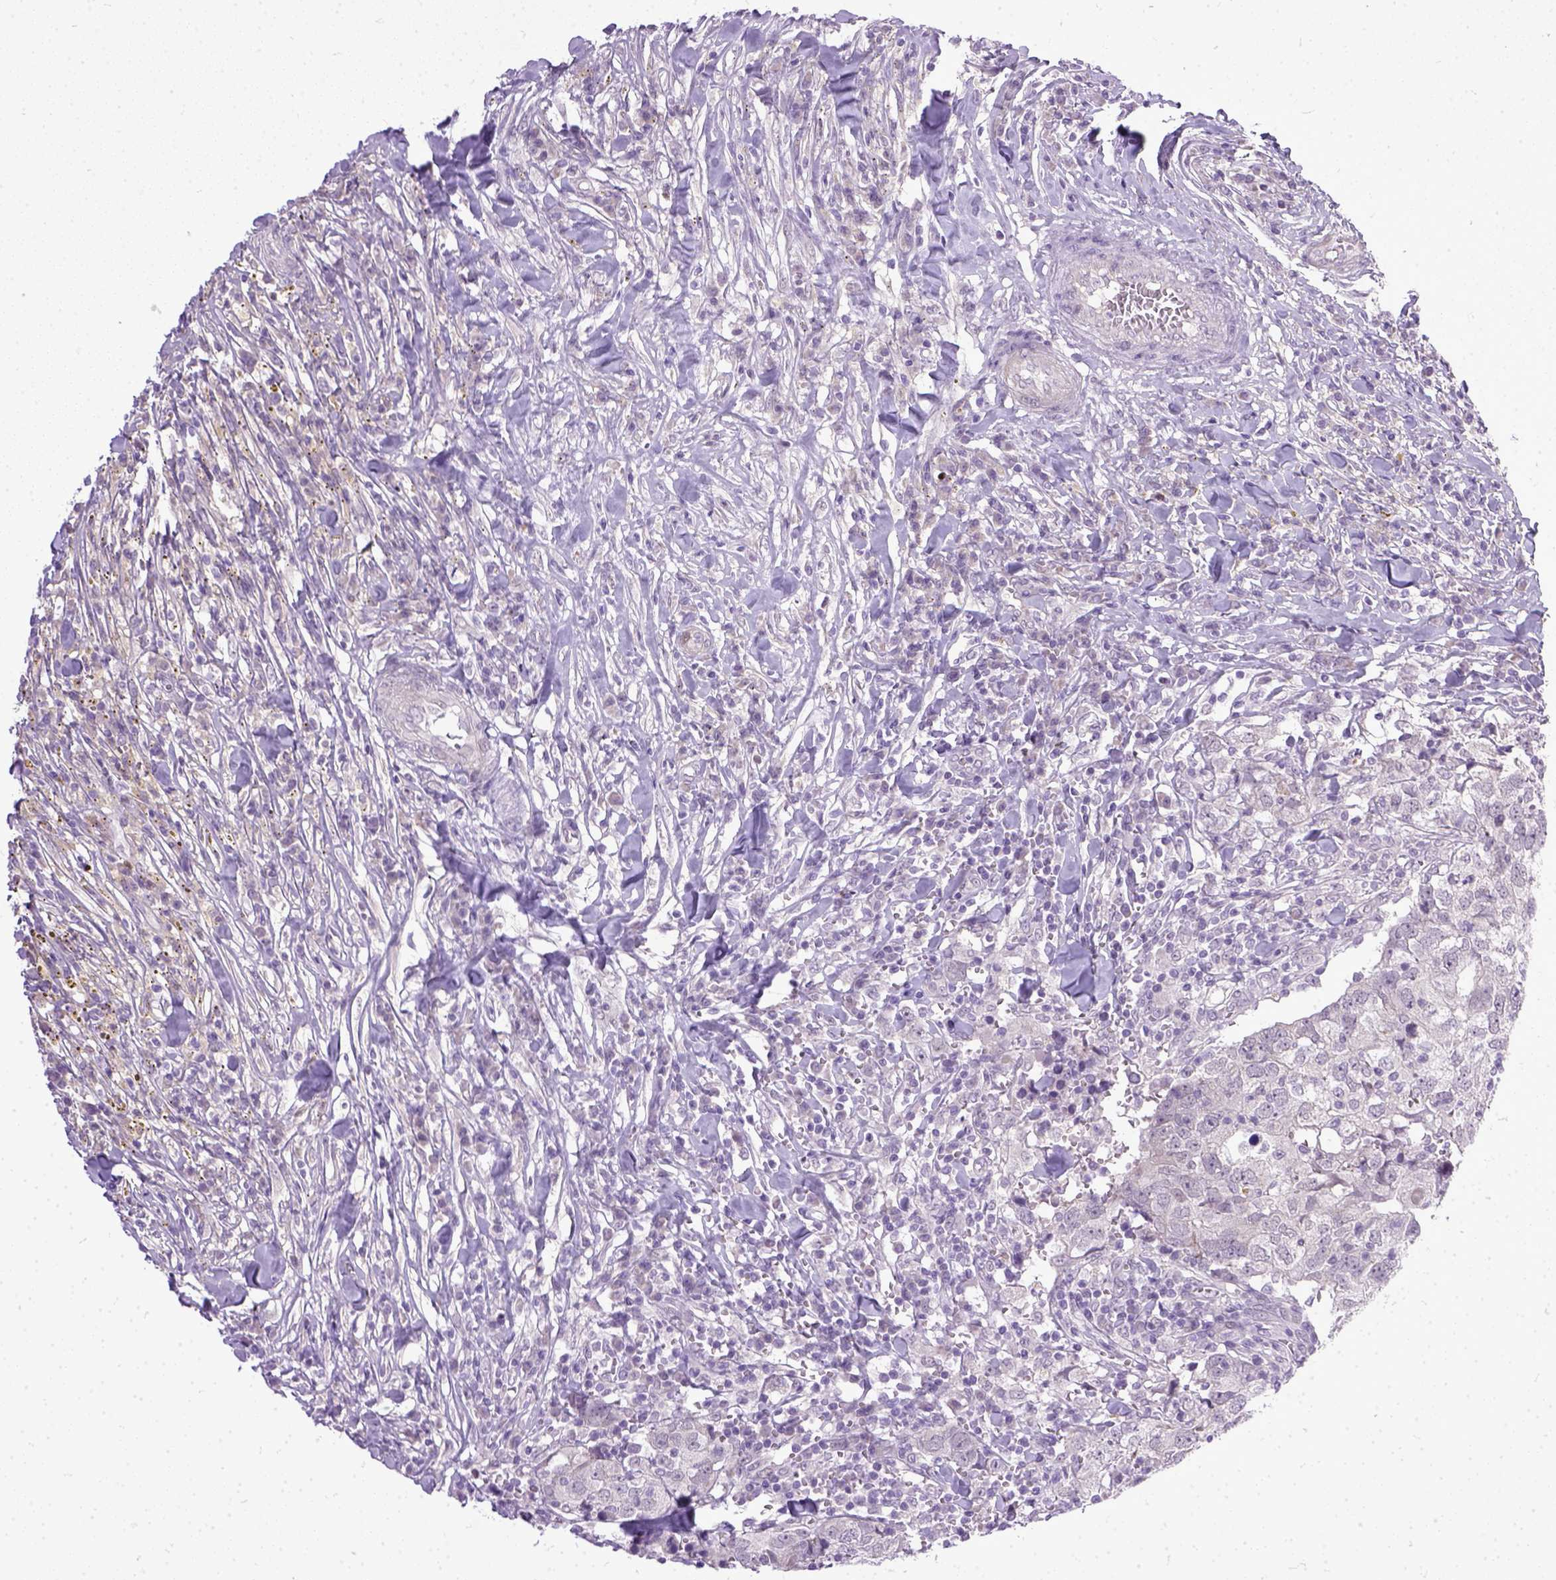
{"staining": {"intensity": "negative", "quantity": "none", "location": "none"}, "tissue": "breast cancer", "cell_type": "Tumor cells", "image_type": "cancer", "snomed": [{"axis": "morphology", "description": "Duct carcinoma"}, {"axis": "topography", "description": "Breast"}], "caption": "Protein analysis of breast cancer (infiltrating ductal carcinoma) displays no significant positivity in tumor cells.", "gene": "TCEAL7", "patient": {"sex": "female", "age": 30}}